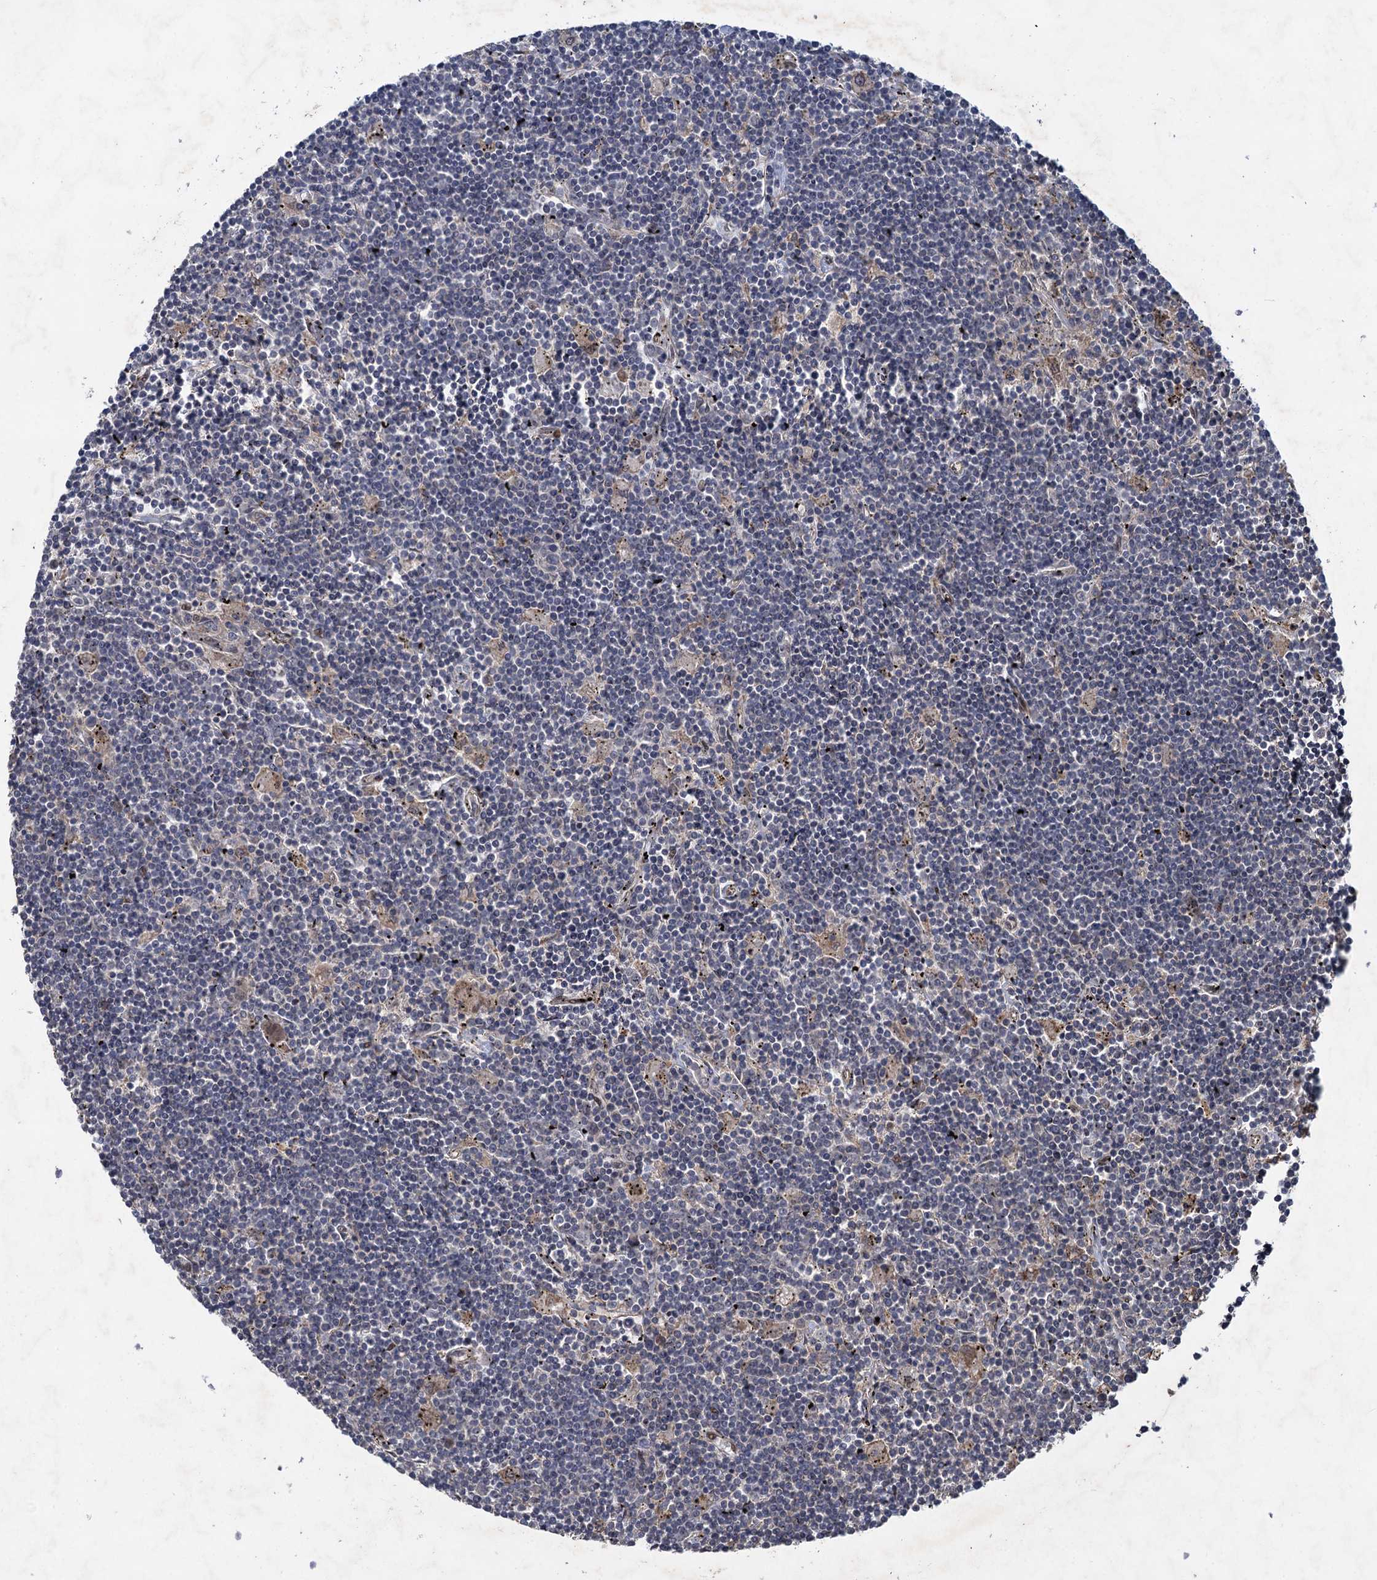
{"staining": {"intensity": "negative", "quantity": "none", "location": "none"}, "tissue": "lymphoma", "cell_type": "Tumor cells", "image_type": "cancer", "snomed": [{"axis": "morphology", "description": "Malignant lymphoma, non-Hodgkin's type, Low grade"}, {"axis": "topography", "description": "Spleen"}], "caption": "Human lymphoma stained for a protein using immunohistochemistry (IHC) demonstrates no expression in tumor cells.", "gene": "NUDT22", "patient": {"sex": "male", "age": 76}}